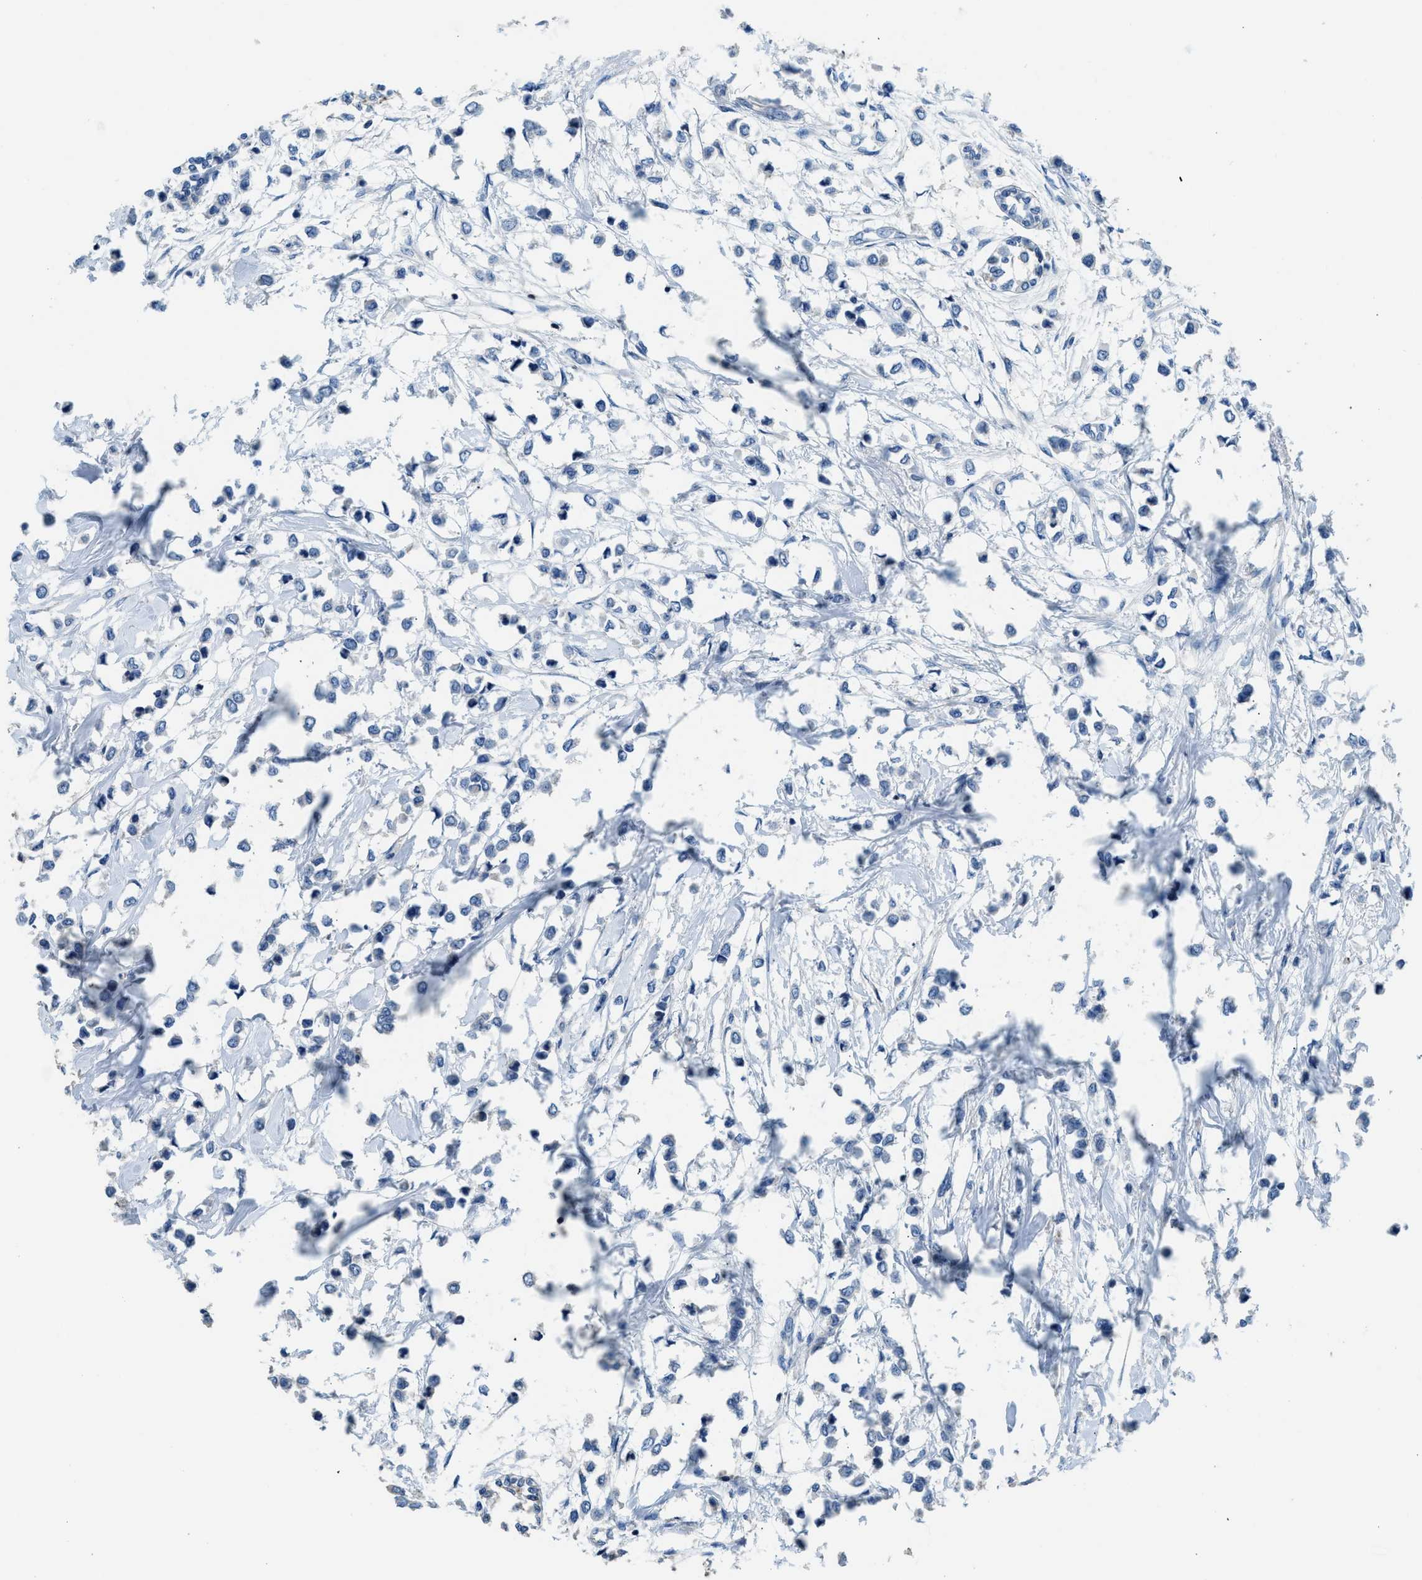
{"staining": {"intensity": "negative", "quantity": "none", "location": "none"}, "tissue": "breast cancer", "cell_type": "Tumor cells", "image_type": "cancer", "snomed": [{"axis": "morphology", "description": "Lobular carcinoma"}, {"axis": "topography", "description": "Breast"}], "caption": "DAB (3,3'-diaminobenzidine) immunohistochemical staining of human breast cancer demonstrates no significant expression in tumor cells. (Brightfield microscopy of DAB (3,3'-diaminobenzidine) IHC at high magnification).", "gene": "TOX", "patient": {"sex": "female", "age": 51}}